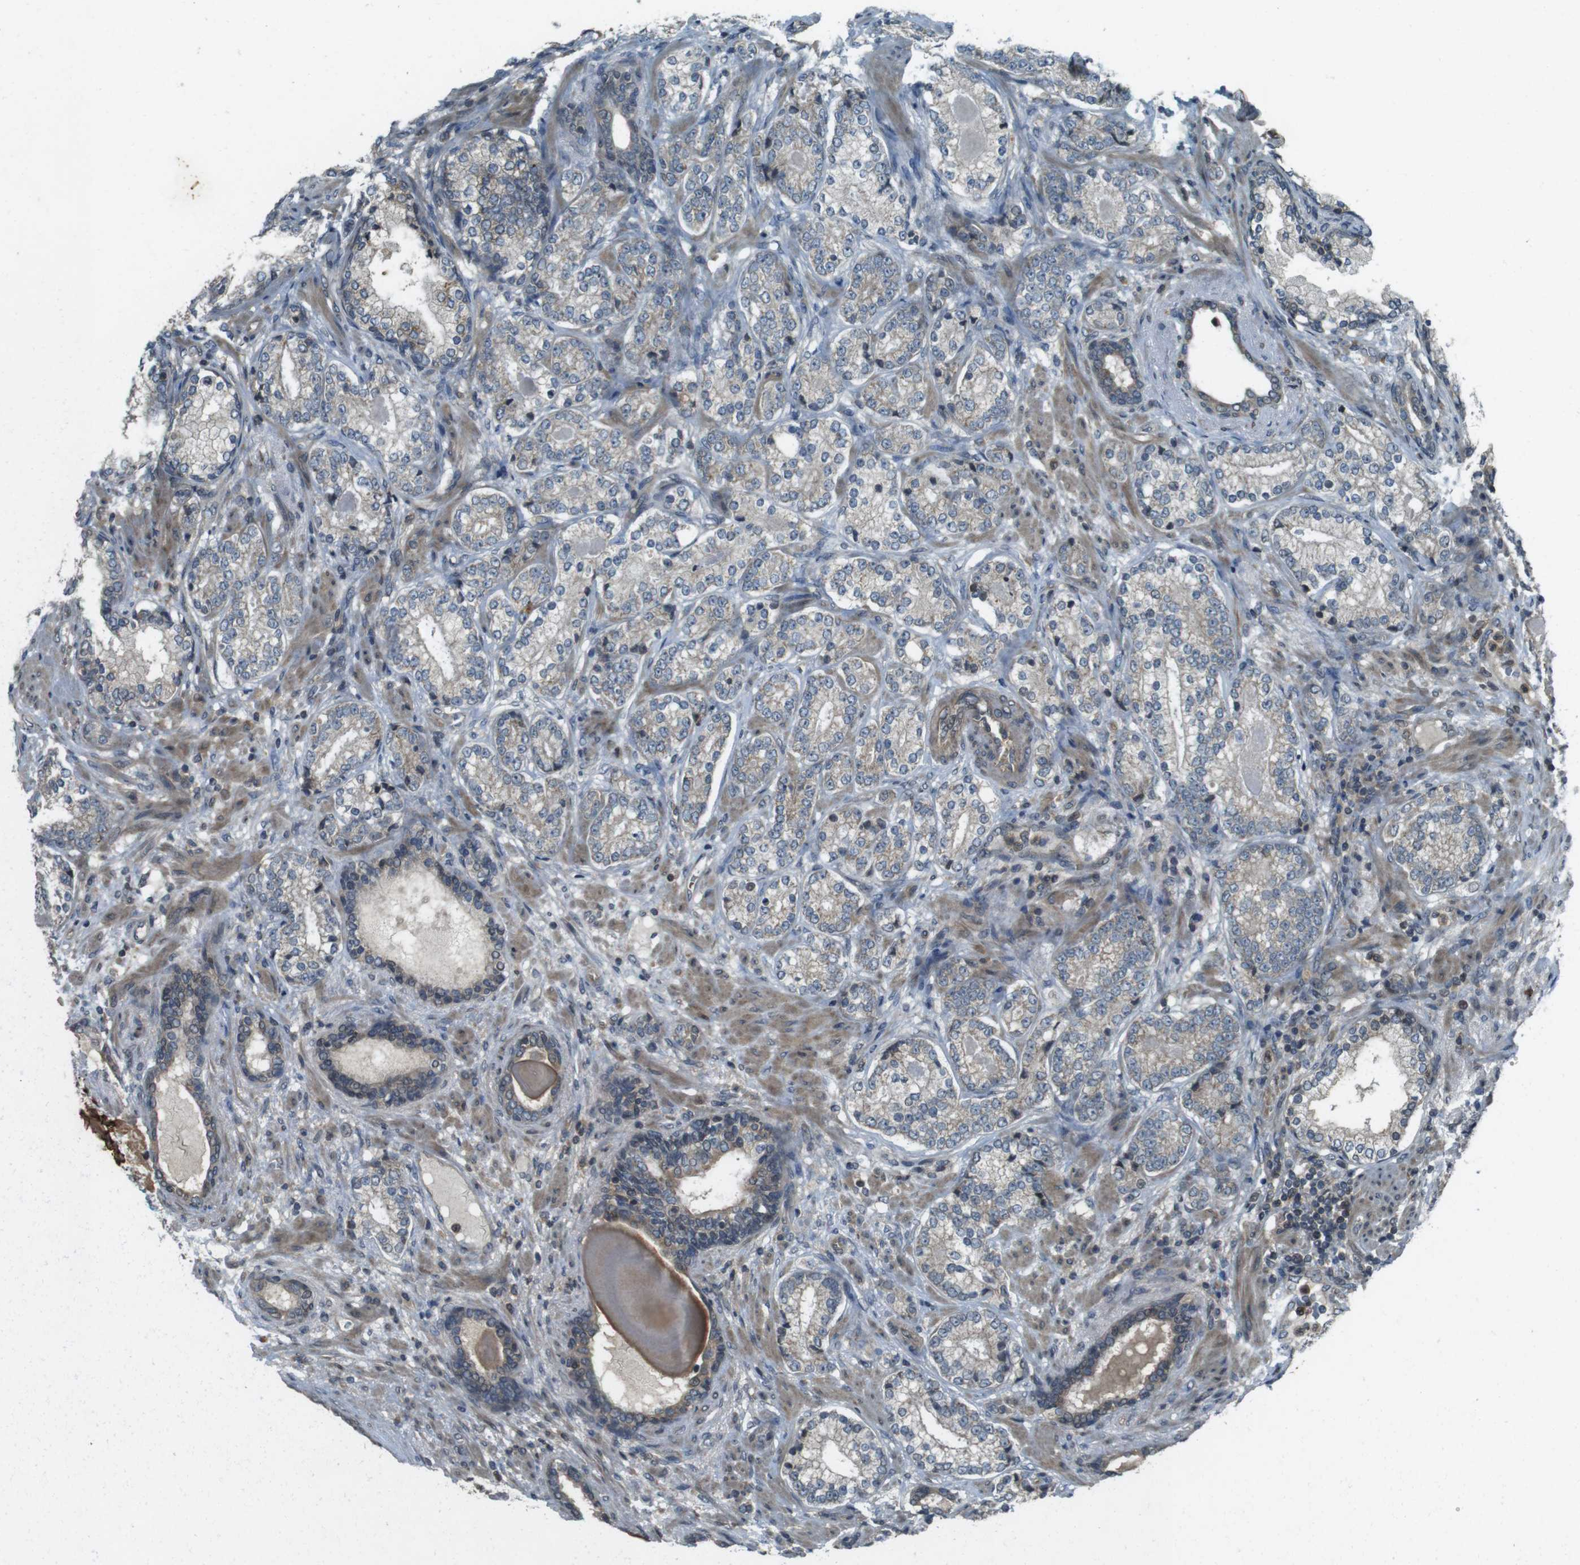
{"staining": {"intensity": "weak", "quantity": "<25%", "location": "cytoplasmic/membranous"}, "tissue": "prostate cancer", "cell_type": "Tumor cells", "image_type": "cancer", "snomed": [{"axis": "morphology", "description": "Adenocarcinoma, High grade"}, {"axis": "topography", "description": "Prostate"}], "caption": "Tumor cells are negative for protein expression in human prostate cancer (adenocarcinoma (high-grade)). (DAB IHC with hematoxylin counter stain).", "gene": "ZYX", "patient": {"sex": "male", "age": 61}}